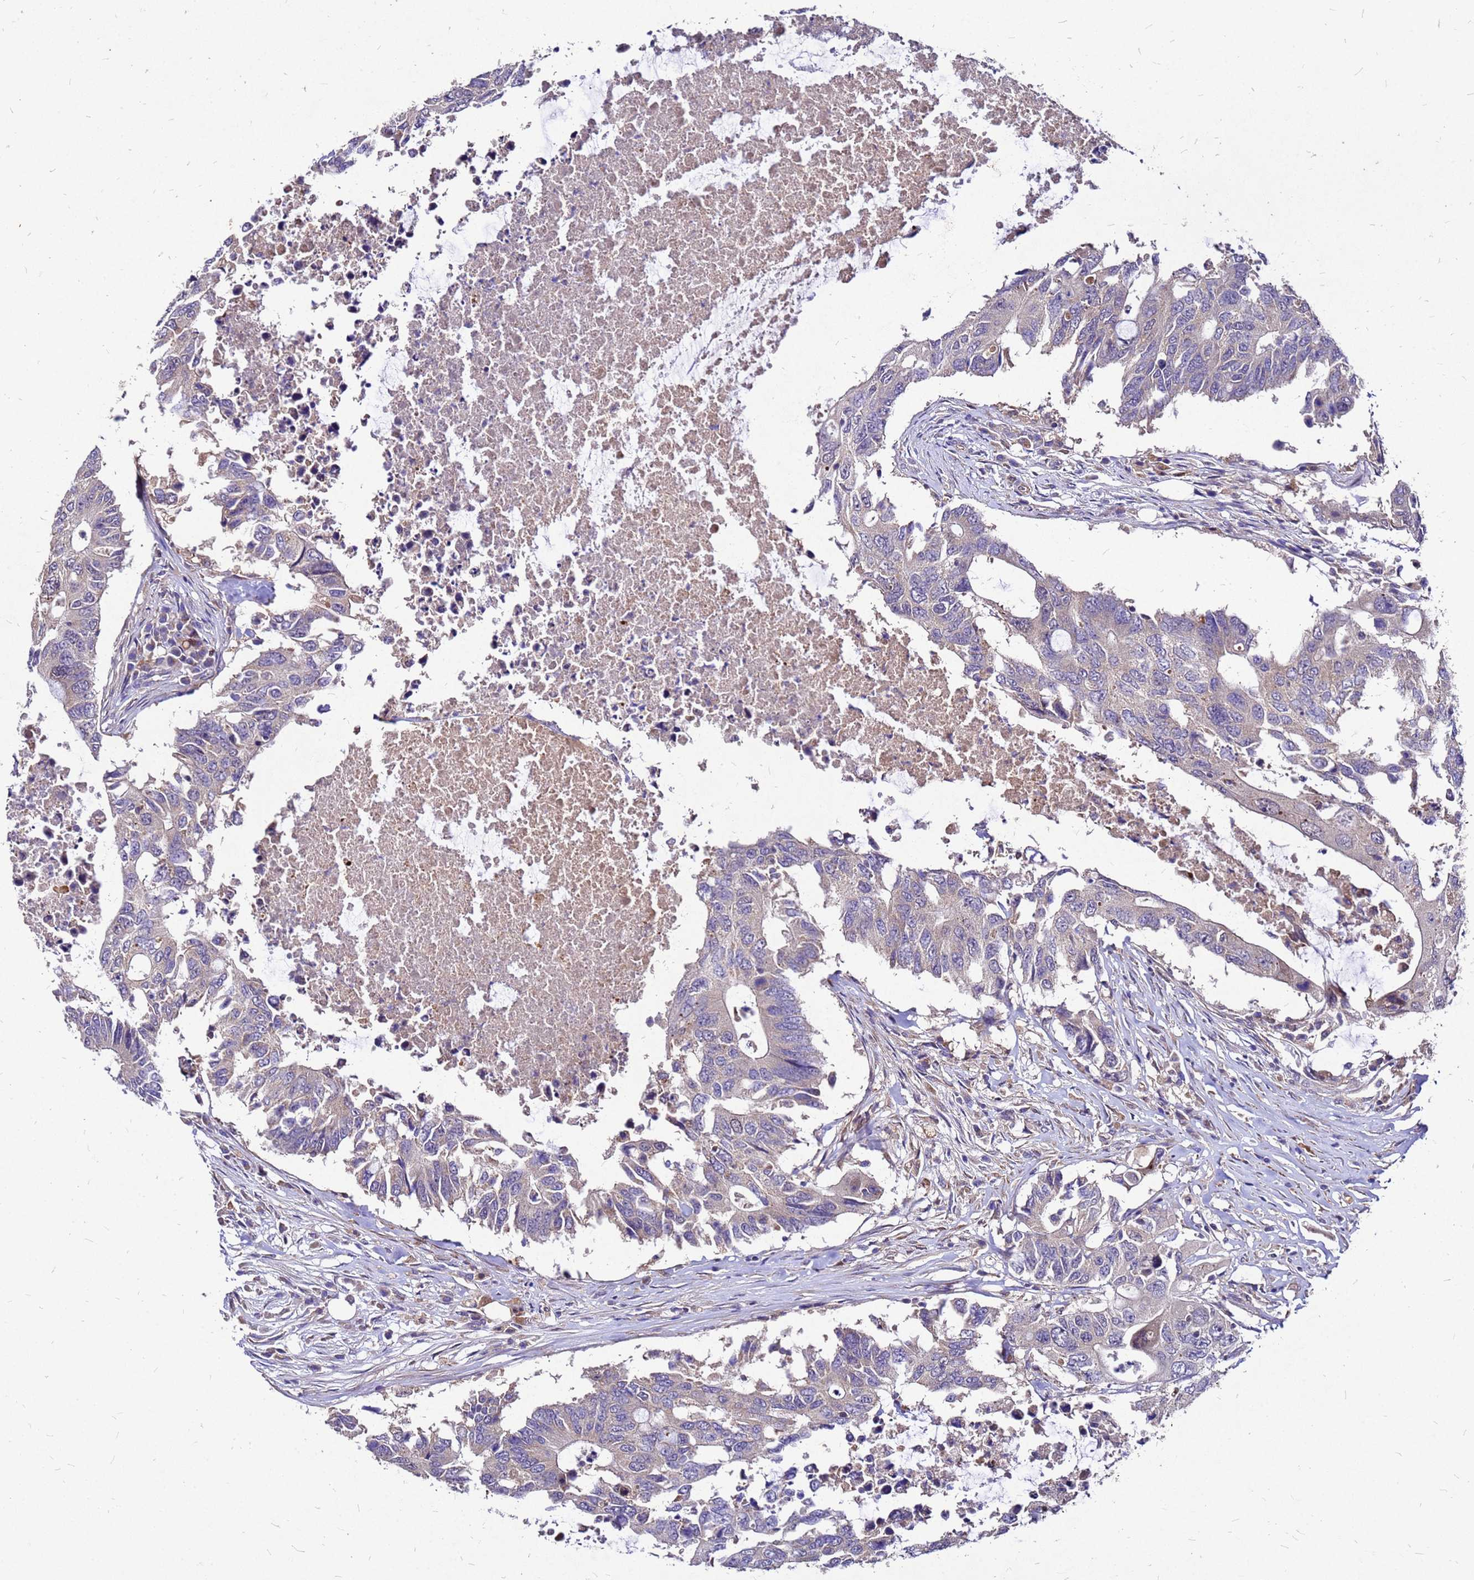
{"staining": {"intensity": "negative", "quantity": "none", "location": "none"}, "tissue": "colorectal cancer", "cell_type": "Tumor cells", "image_type": "cancer", "snomed": [{"axis": "morphology", "description": "Adenocarcinoma, NOS"}, {"axis": "topography", "description": "Colon"}], "caption": "The image reveals no significant positivity in tumor cells of colorectal adenocarcinoma. The staining is performed using DAB (3,3'-diaminobenzidine) brown chromogen with nuclei counter-stained in using hematoxylin.", "gene": "DUSP23", "patient": {"sex": "male", "age": 71}}